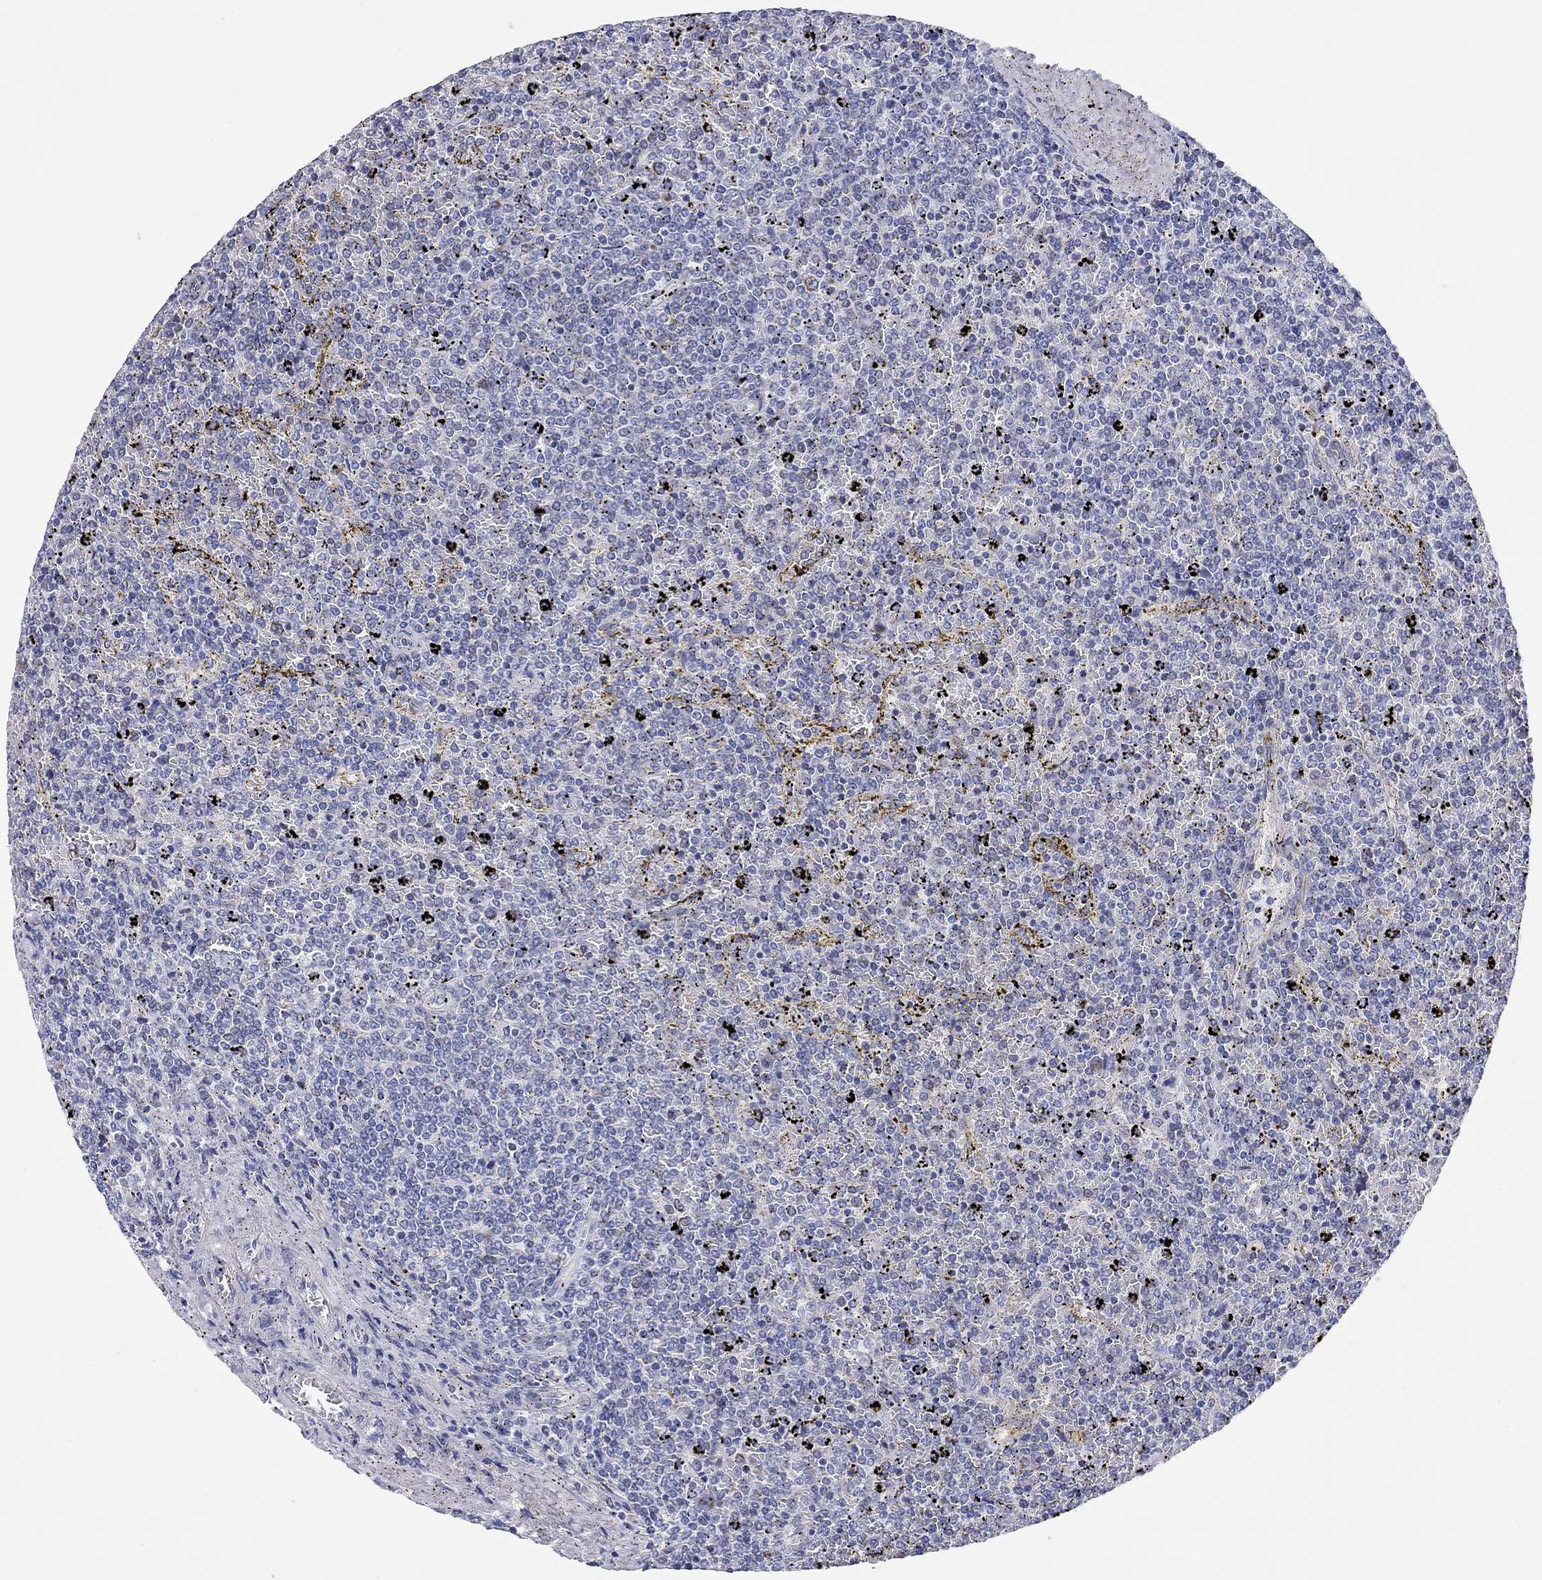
{"staining": {"intensity": "negative", "quantity": "none", "location": "none"}, "tissue": "lymphoma", "cell_type": "Tumor cells", "image_type": "cancer", "snomed": [{"axis": "morphology", "description": "Malignant lymphoma, non-Hodgkin's type, Low grade"}, {"axis": "topography", "description": "Spleen"}], "caption": "This is an immunohistochemistry micrograph of human low-grade malignant lymphoma, non-Hodgkin's type. There is no positivity in tumor cells.", "gene": "CHI3L2", "patient": {"sex": "female", "age": 77}}